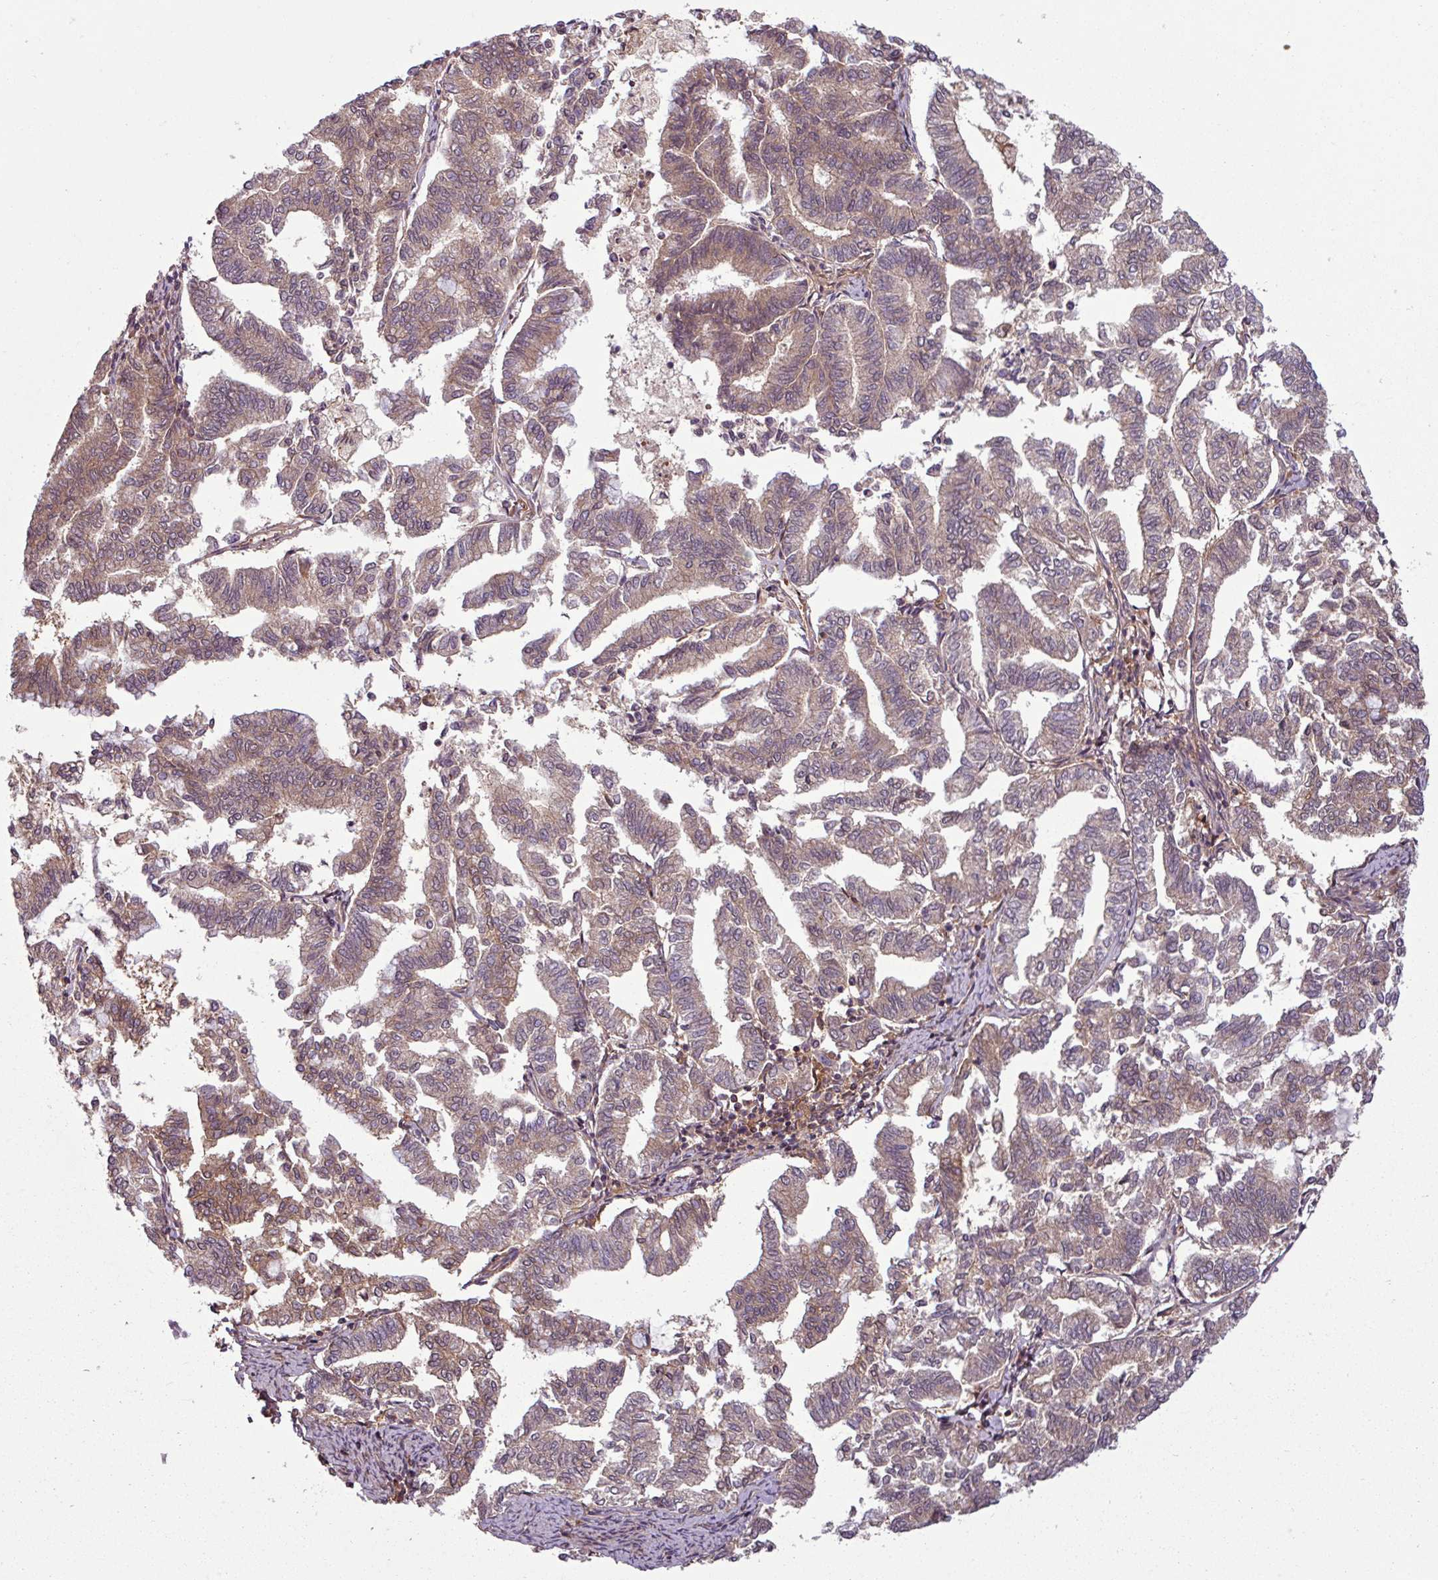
{"staining": {"intensity": "weak", "quantity": "25%-75%", "location": "cytoplasmic/membranous"}, "tissue": "endometrial cancer", "cell_type": "Tumor cells", "image_type": "cancer", "snomed": [{"axis": "morphology", "description": "Adenocarcinoma, NOS"}, {"axis": "topography", "description": "Endometrium"}], "caption": "Immunohistochemistry image of human endometrial cancer stained for a protein (brown), which shows low levels of weak cytoplasmic/membranous expression in approximately 25%-75% of tumor cells.", "gene": "SH3BGRL", "patient": {"sex": "female", "age": 79}}